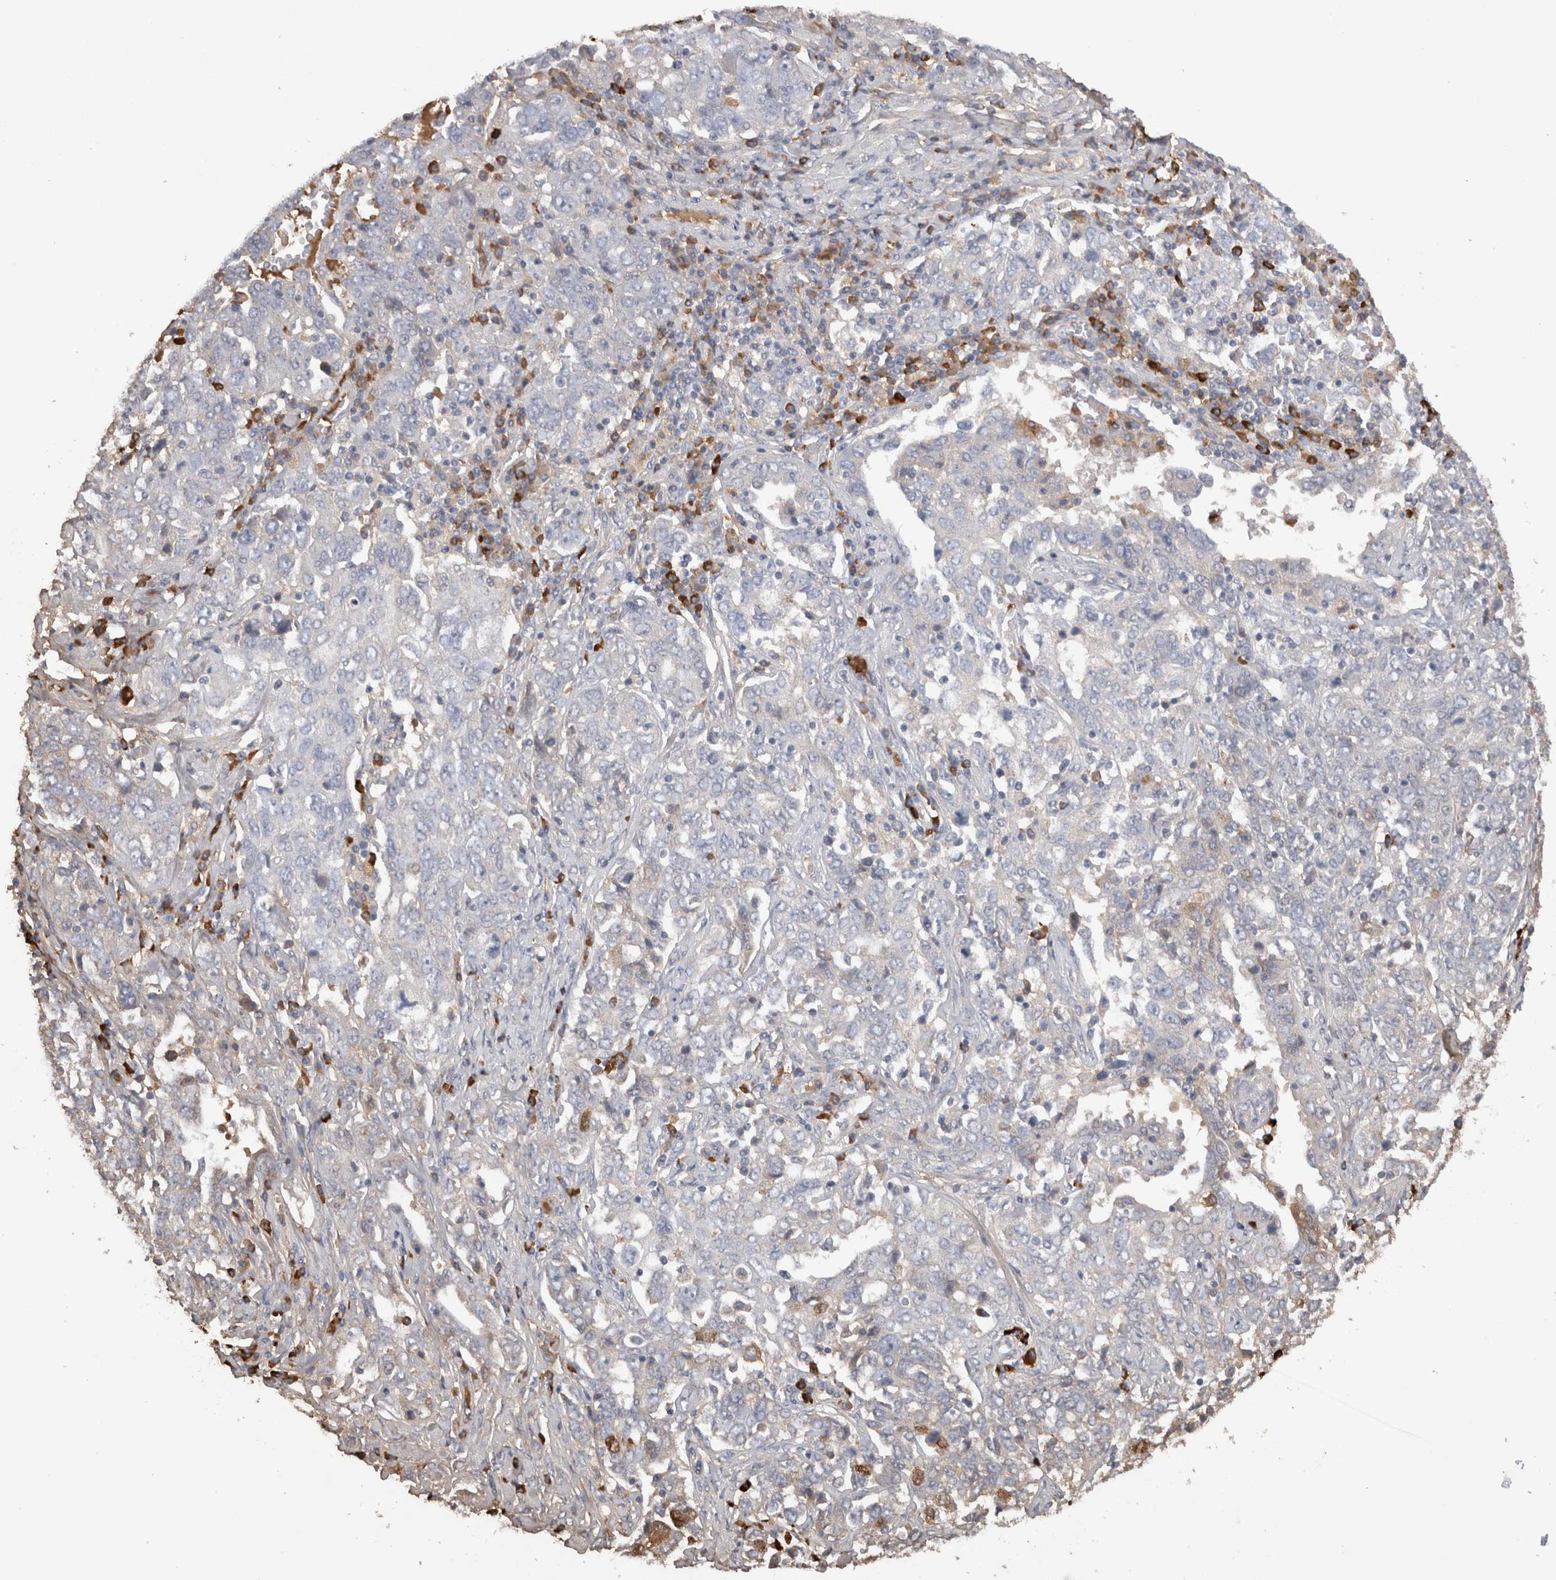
{"staining": {"intensity": "negative", "quantity": "none", "location": "none"}, "tissue": "ovarian cancer", "cell_type": "Tumor cells", "image_type": "cancer", "snomed": [{"axis": "morphology", "description": "Carcinoma, endometroid"}, {"axis": "topography", "description": "Ovary"}], "caption": "The photomicrograph displays no staining of tumor cells in ovarian cancer.", "gene": "PPP3CC", "patient": {"sex": "female", "age": 62}}